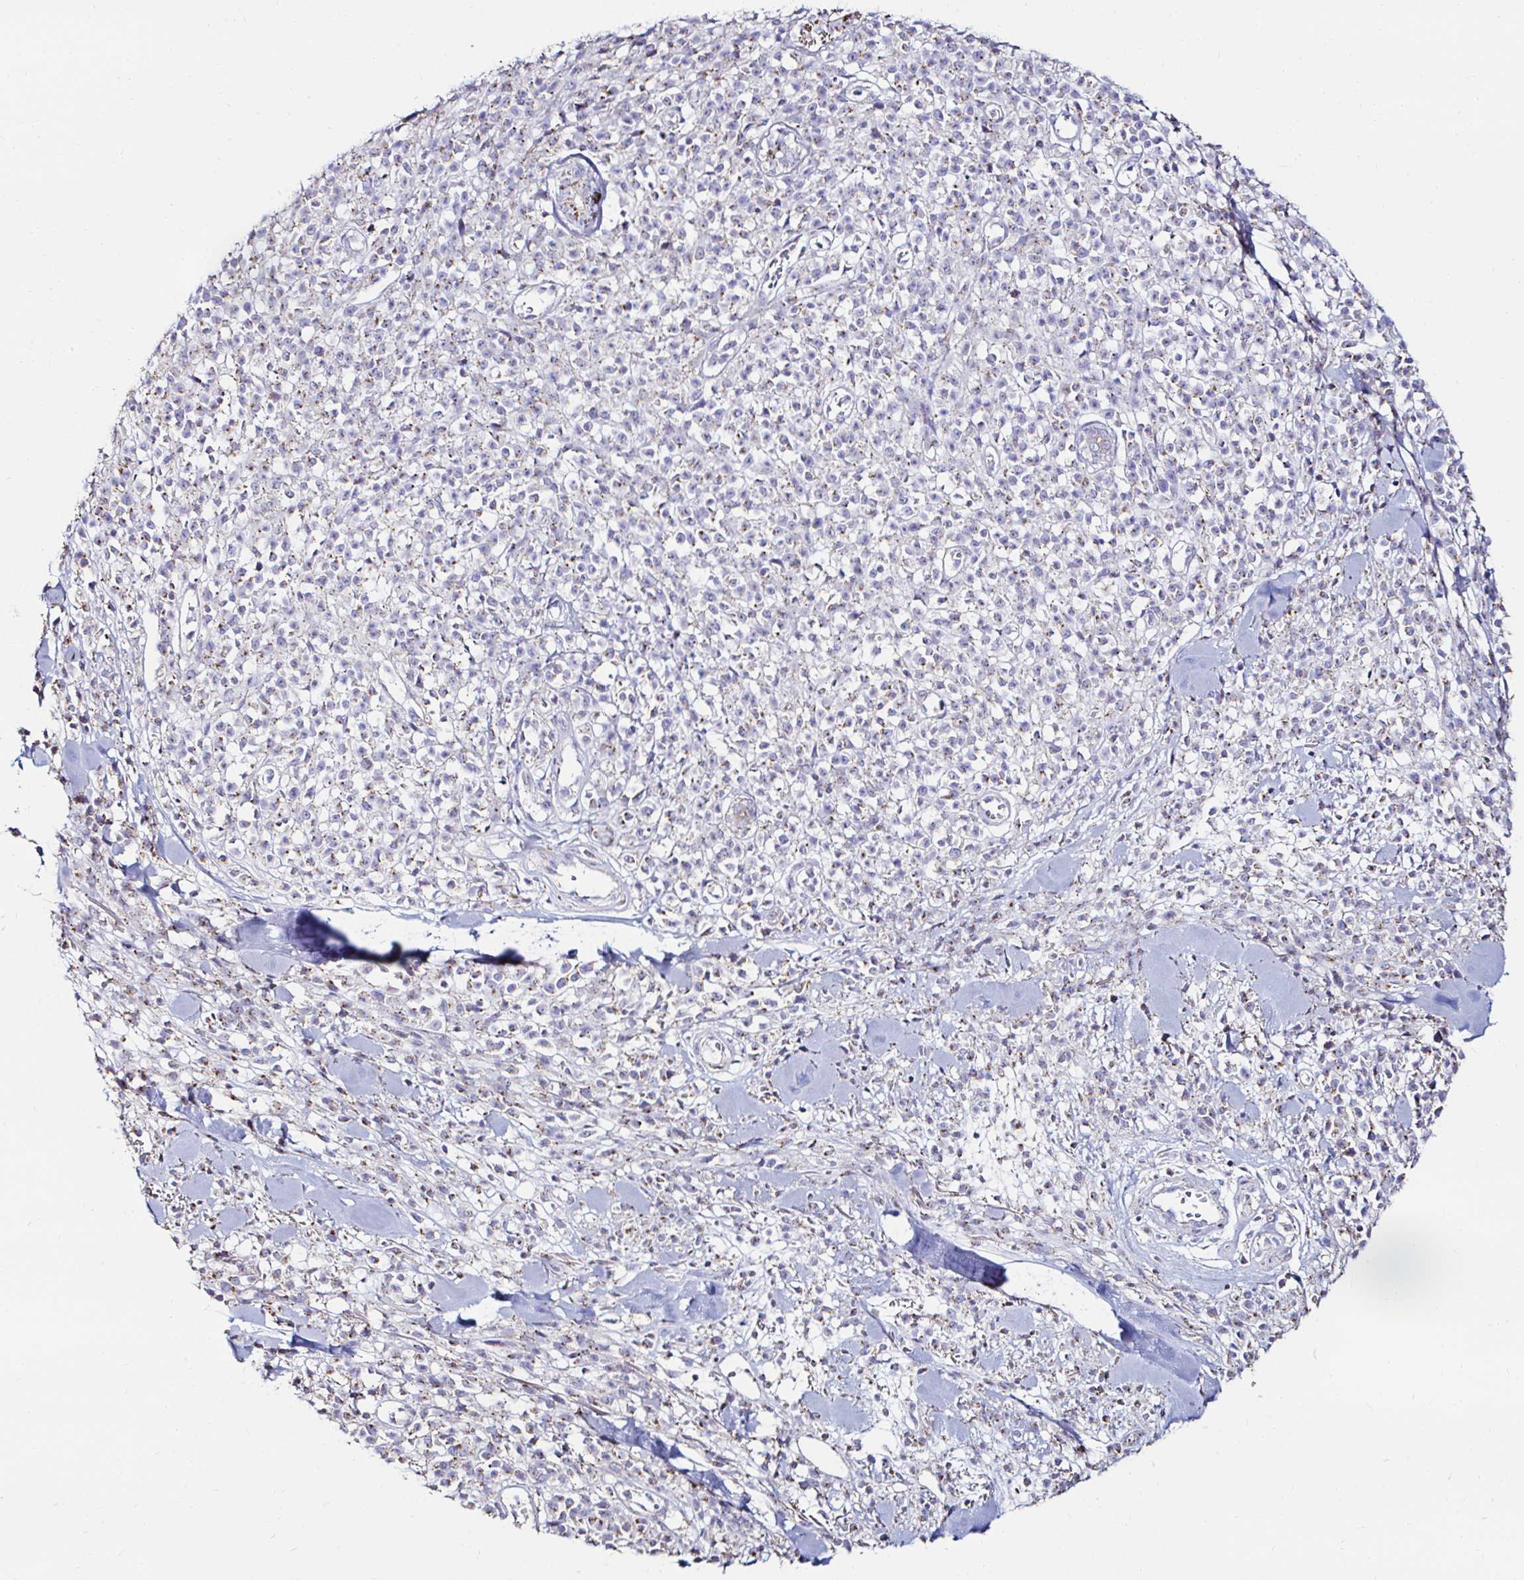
{"staining": {"intensity": "weak", "quantity": "25%-75%", "location": "cytoplasmic/membranous"}, "tissue": "melanoma", "cell_type": "Tumor cells", "image_type": "cancer", "snomed": [{"axis": "morphology", "description": "Malignant melanoma, NOS"}, {"axis": "topography", "description": "Skin"}, {"axis": "topography", "description": "Skin of trunk"}], "caption": "Weak cytoplasmic/membranous staining is seen in approximately 25%-75% of tumor cells in malignant melanoma. The protein of interest is shown in brown color, while the nuclei are stained blue.", "gene": "GALNS", "patient": {"sex": "male", "age": 74}}